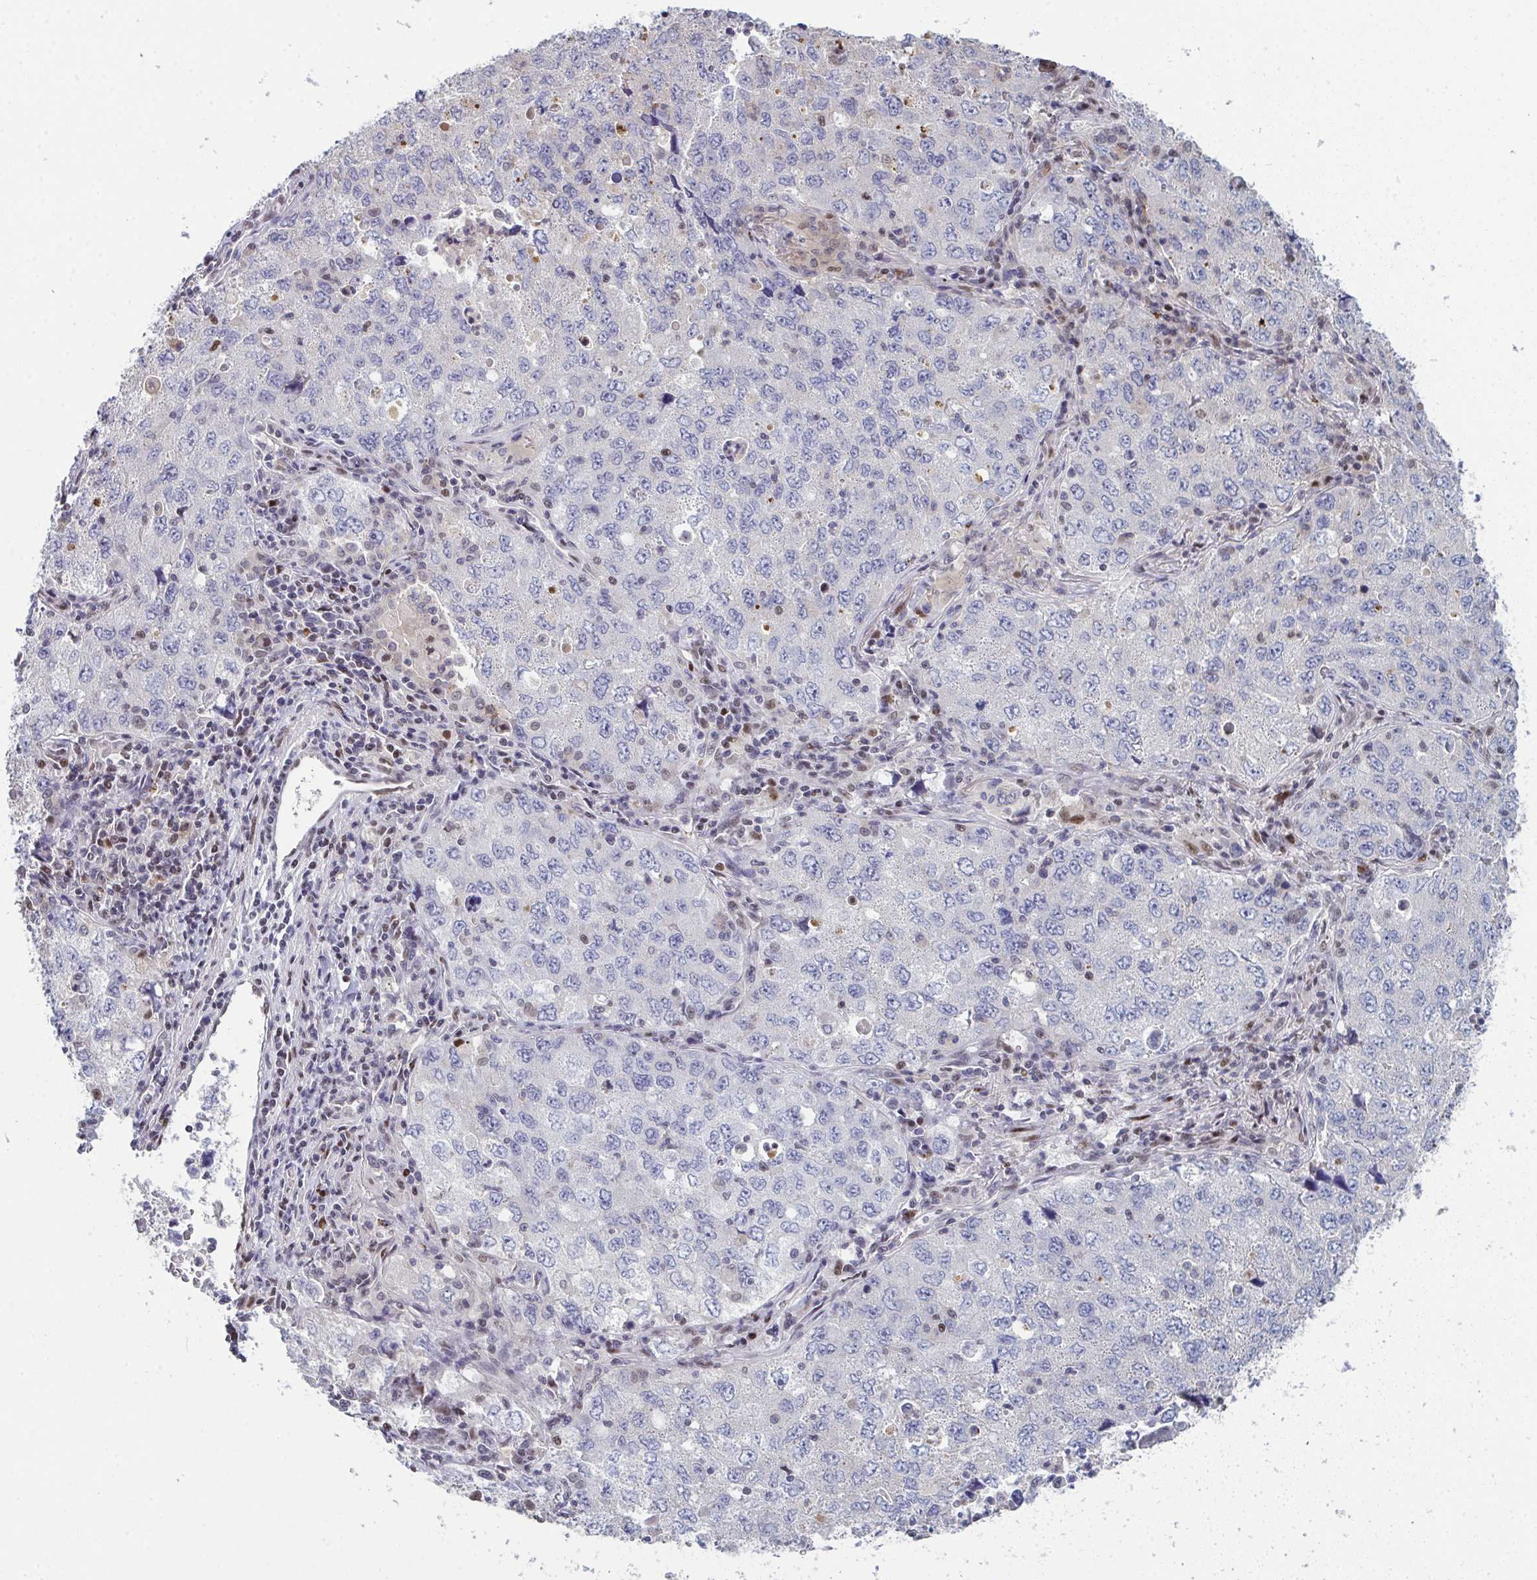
{"staining": {"intensity": "negative", "quantity": "none", "location": "none"}, "tissue": "lung cancer", "cell_type": "Tumor cells", "image_type": "cancer", "snomed": [{"axis": "morphology", "description": "Adenocarcinoma, NOS"}, {"axis": "topography", "description": "Lung"}], "caption": "An image of lung adenocarcinoma stained for a protein displays no brown staining in tumor cells. Nuclei are stained in blue.", "gene": "ACD", "patient": {"sex": "female", "age": 57}}